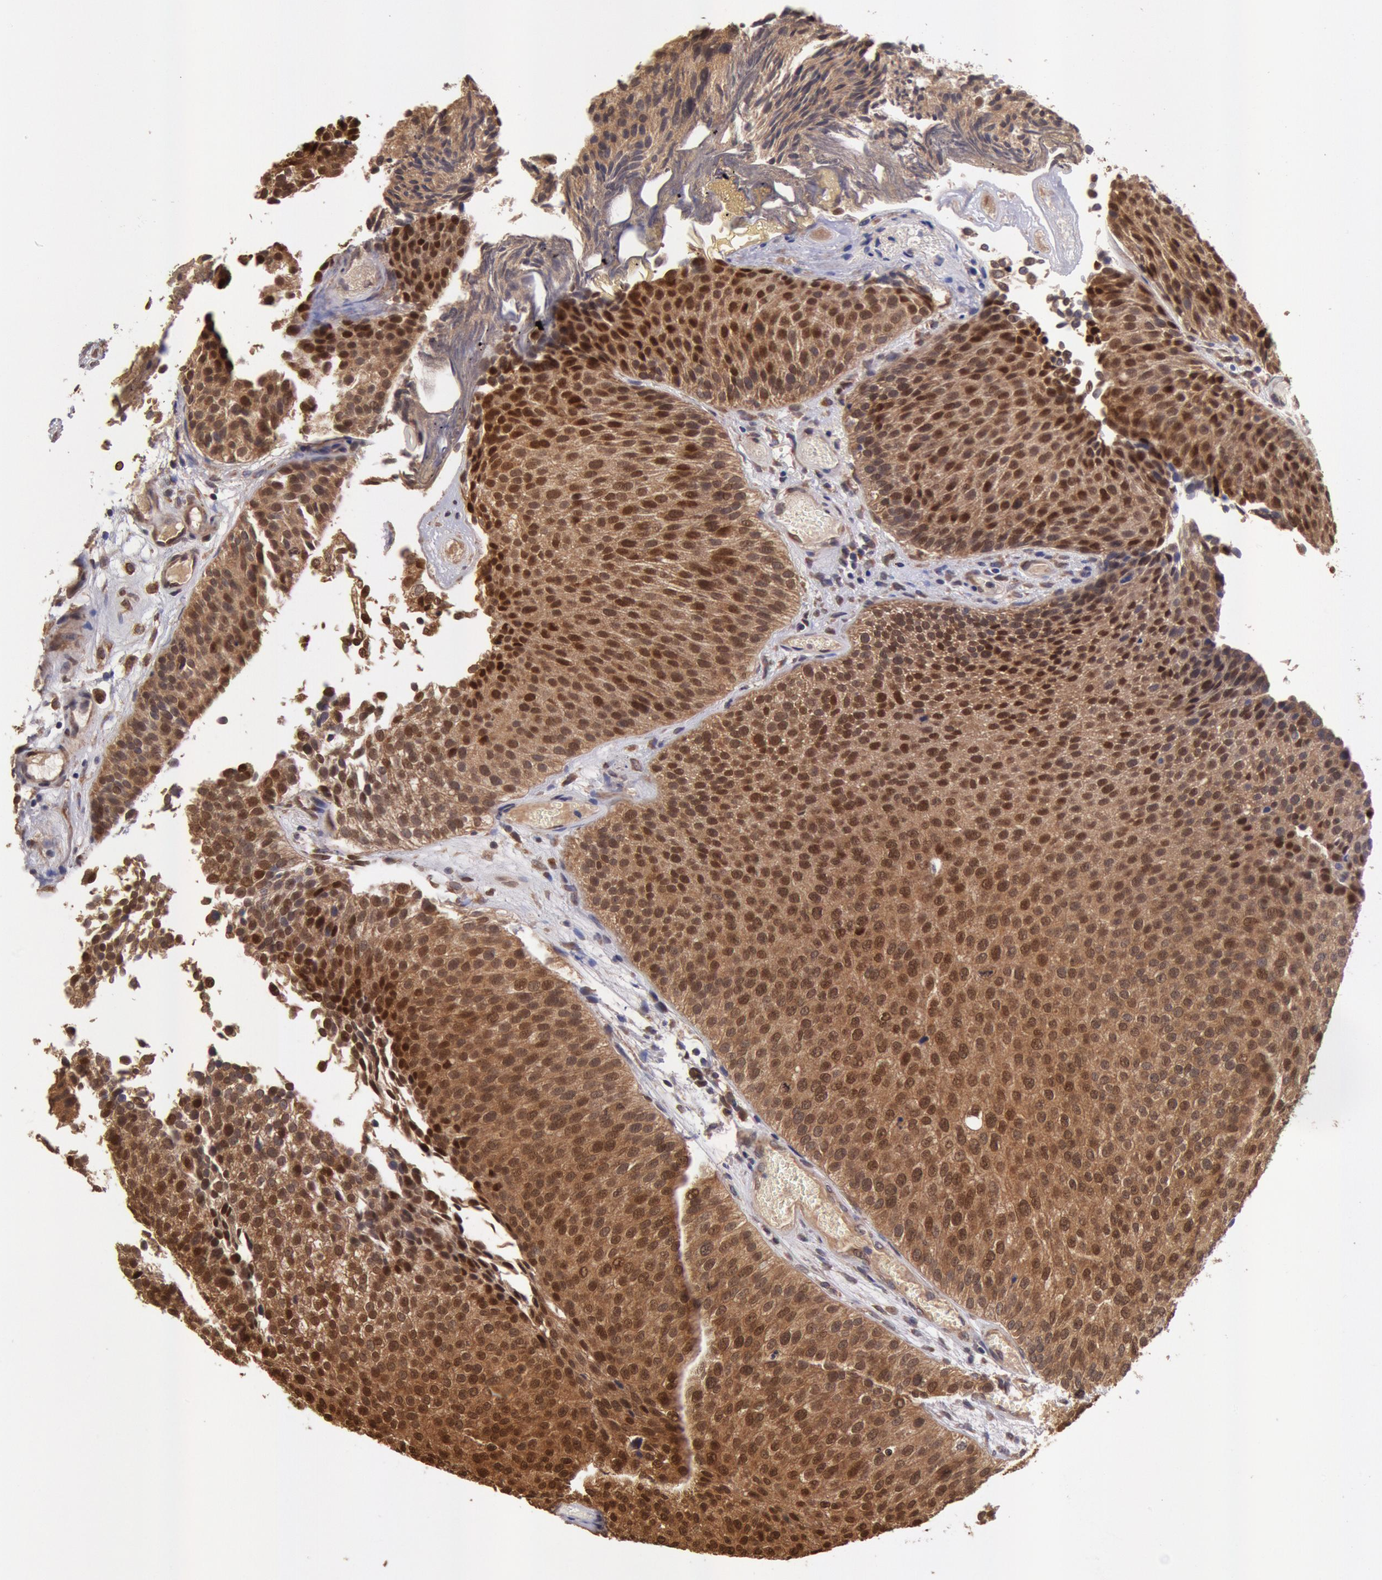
{"staining": {"intensity": "strong", "quantity": ">75%", "location": "cytoplasmic/membranous,nuclear"}, "tissue": "urothelial cancer", "cell_type": "Tumor cells", "image_type": "cancer", "snomed": [{"axis": "morphology", "description": "Urothelial carcinoma, Low grade"}, {"axis": "topography", "description": "Urinary bladder"}], "caption": "Urothelial carcinoma (low-grade) was stained to show a protein in brown. There is high levels of strong cytoplasmic/membranous and nuclear staining in about >75% of tumor cells. Nuclei are stained in blue.", "gene": "COMT", "patient": {"sex": "male", "age": 84}}